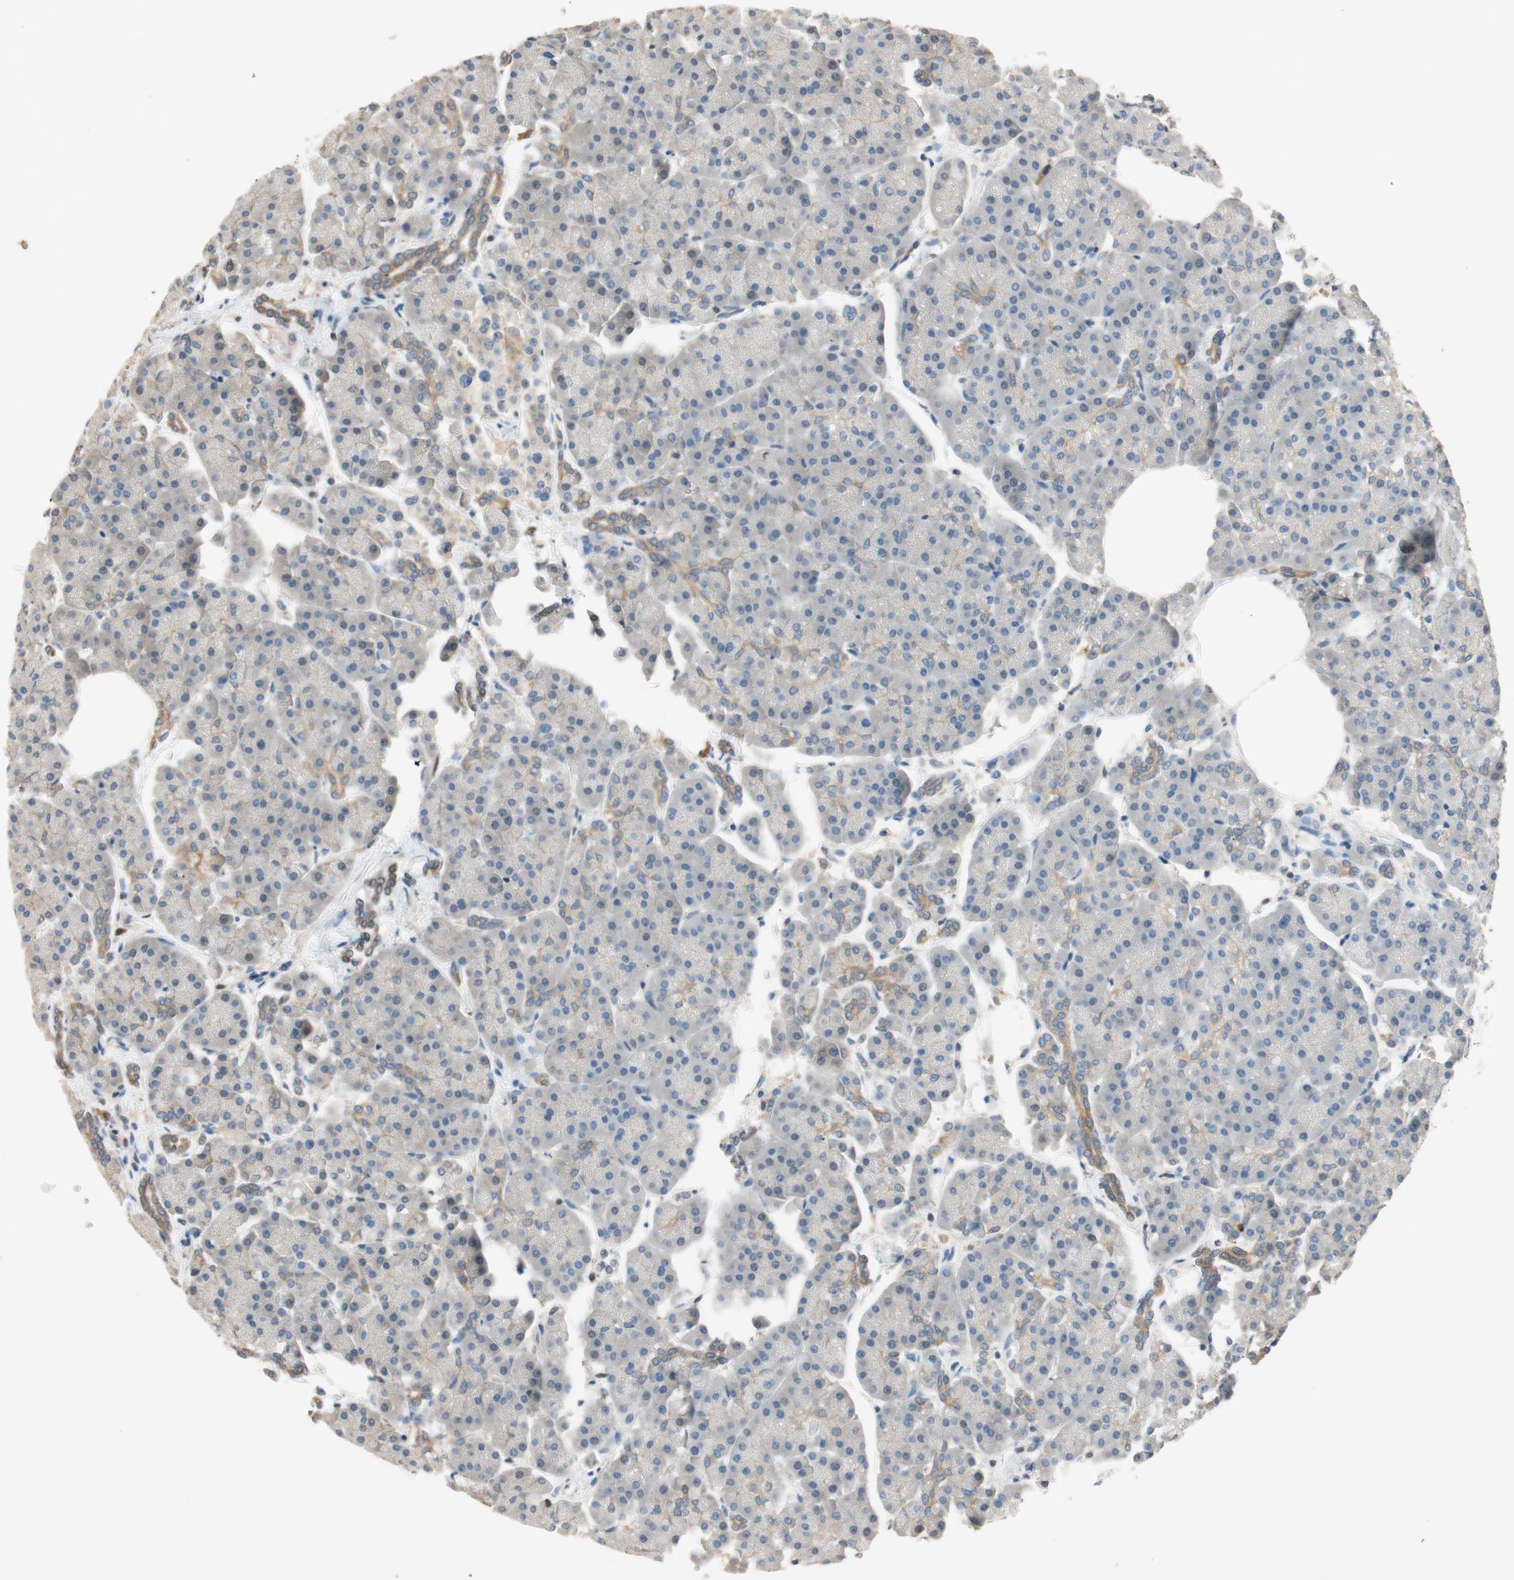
{"staining": {"intensity": "weak", "quantity": "<25%", "location": "cytoplasmic/membranous"}, "tissue": "pancreas", "cell_type": "Exocrine glandular cells", "image_type": "normal", "snomed": [{"axis": "morphology", "description": "Normal tissue, NOS"}, {"axis": "topography", "description": "Pancreas"}], "caption": "IHC photomicrograph of unremarkable pancreas: human pancreas stained with DAB shows no significant protein expression in exocrine glandular cells.", "gene": "SERPINB5", "patient": {"sex": "female", "age": 70}}